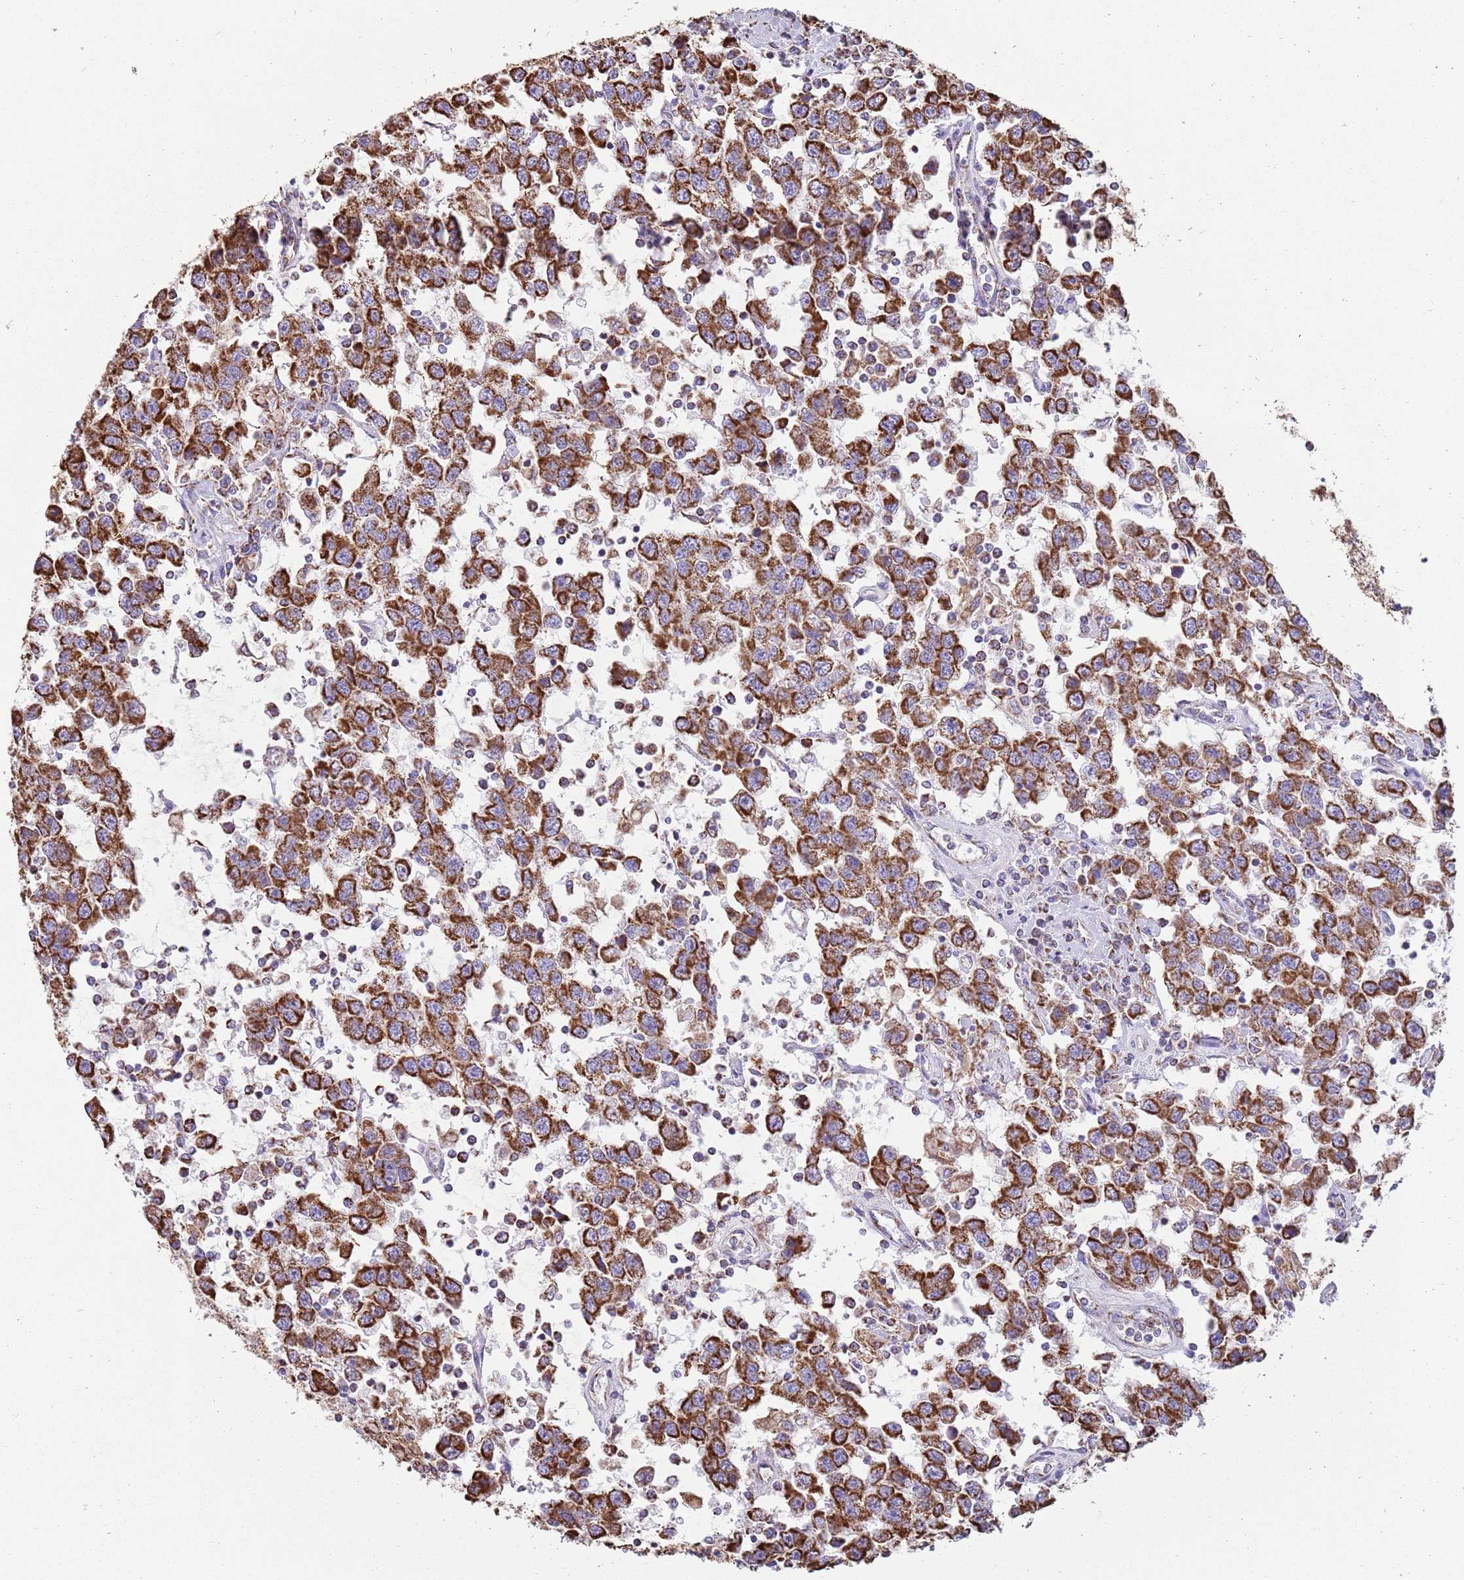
{"staining": {"intensity": "strong", "quantity": ">75%", "location": "cytoplasmic/membranous"}, "tissue": "testis cancer", "cell_type": "Tumor cells", "image_type": "cancer", "snomed": [{"axis": "morphology", "description": "Seminoma, NOS"}, {"axis": "topography", "description": "Testis"}], "caption": "An immunohistochemistry photomicrograph of neoplastic tissue is shown. Protein staining in brown shows strong cytoplasmic/membranous positivity in testis seminoma within tumor cells.", "gene": "TTLL1", "patient": {"sex": "male", "age": 41}}